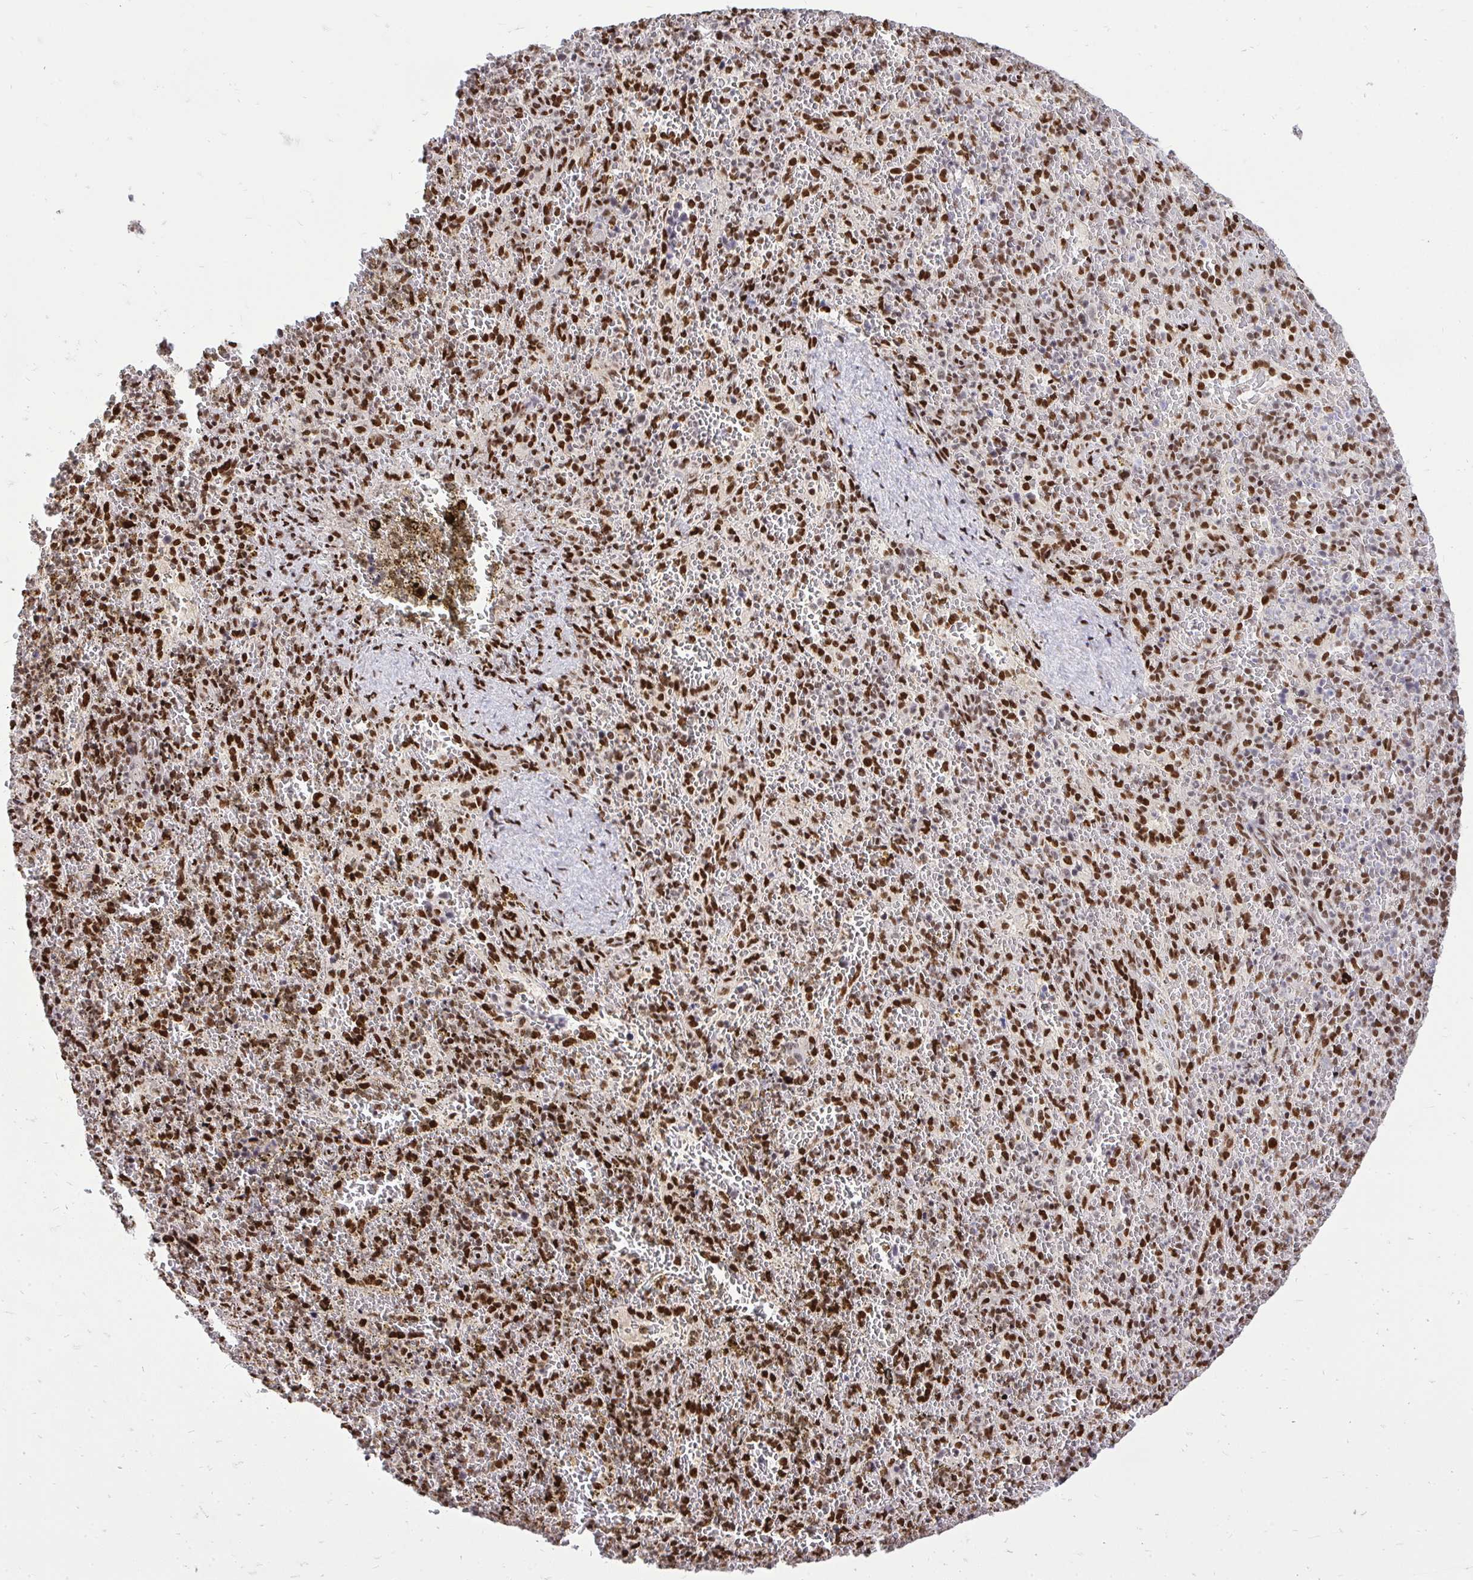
{"staining": {"intensity": "strong", "quantity": ">75%", "location": "nuclear"}, "tissue": "spleen", "cell_type": "Cells in red pulp", "image_type": "normal", "snomed": [{"axis": "morphology", "description": "Normal tissue, NOS"}, {"axis": "topography", "description": "Spleen"}], "caption": "Immunohistochemistry (IHC) (DAB (3,3'-diaminobenzidine)) staining of normal spleen reveals strong nuclear protein expression in approximately >75% of cells in red pulp.", "gene": "TBL1Y", "patient": {"sex": "female", "age": 50}}